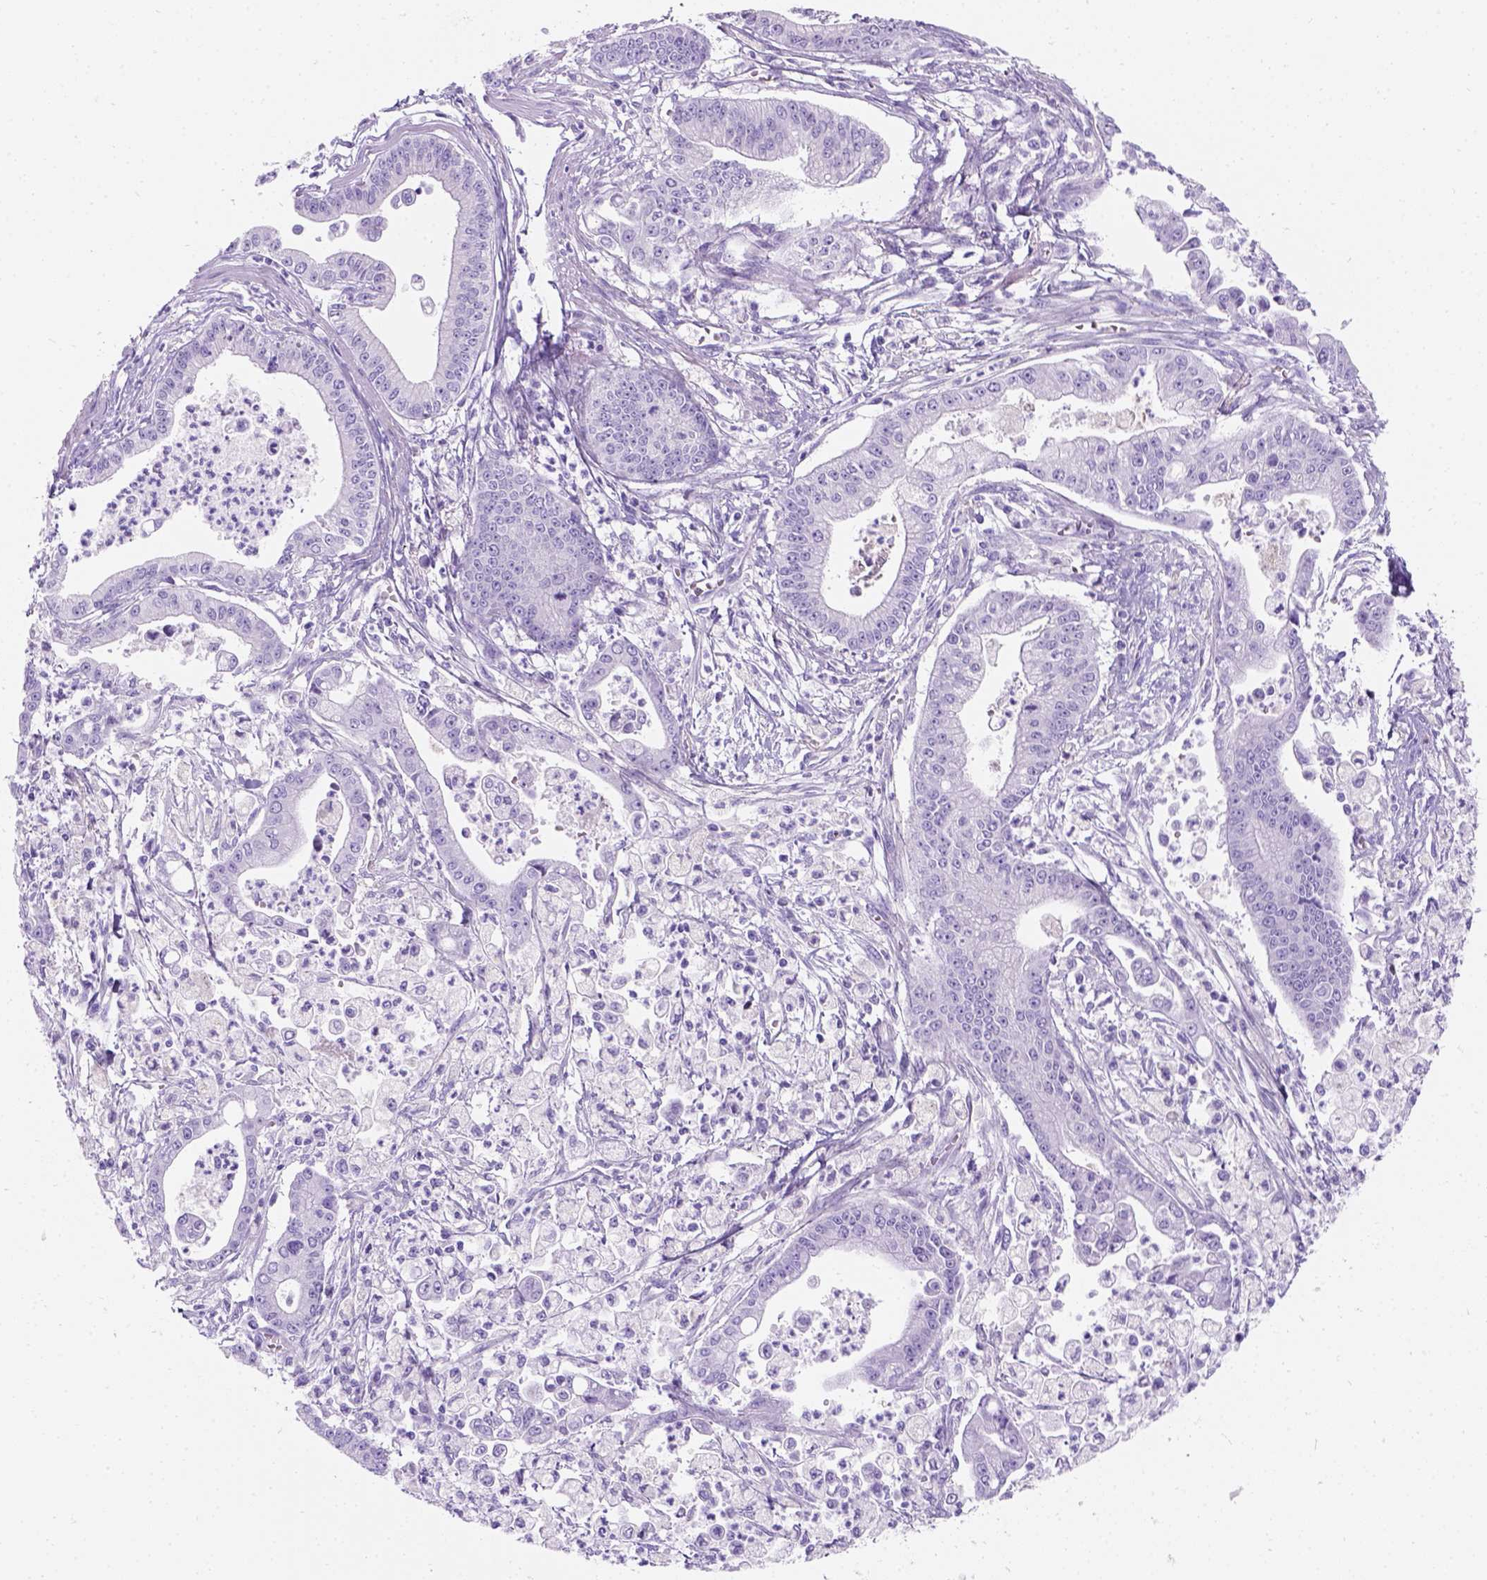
{"staining": {"intensity": "negative", "quantity": "none", "location": "none"}, "tissue": "pancreatic cancer", "cell_type": "Tumor cells", "image_type": "cancer", "snomed": [{"axis": "morphology", "description": "Adenocarcinoma, NOS"}, {"axis": "topography", "description": "Pancreas"}], "caption": "Immunohistochemistry (IHC) photomicrograph of pancreatic cancer (adenocarcinoma) stained for a protein (brown), which exhibits no positivity in tumor cells.", "gene": "C7orf57", "patient": {"sex": "female", "age": 65}}